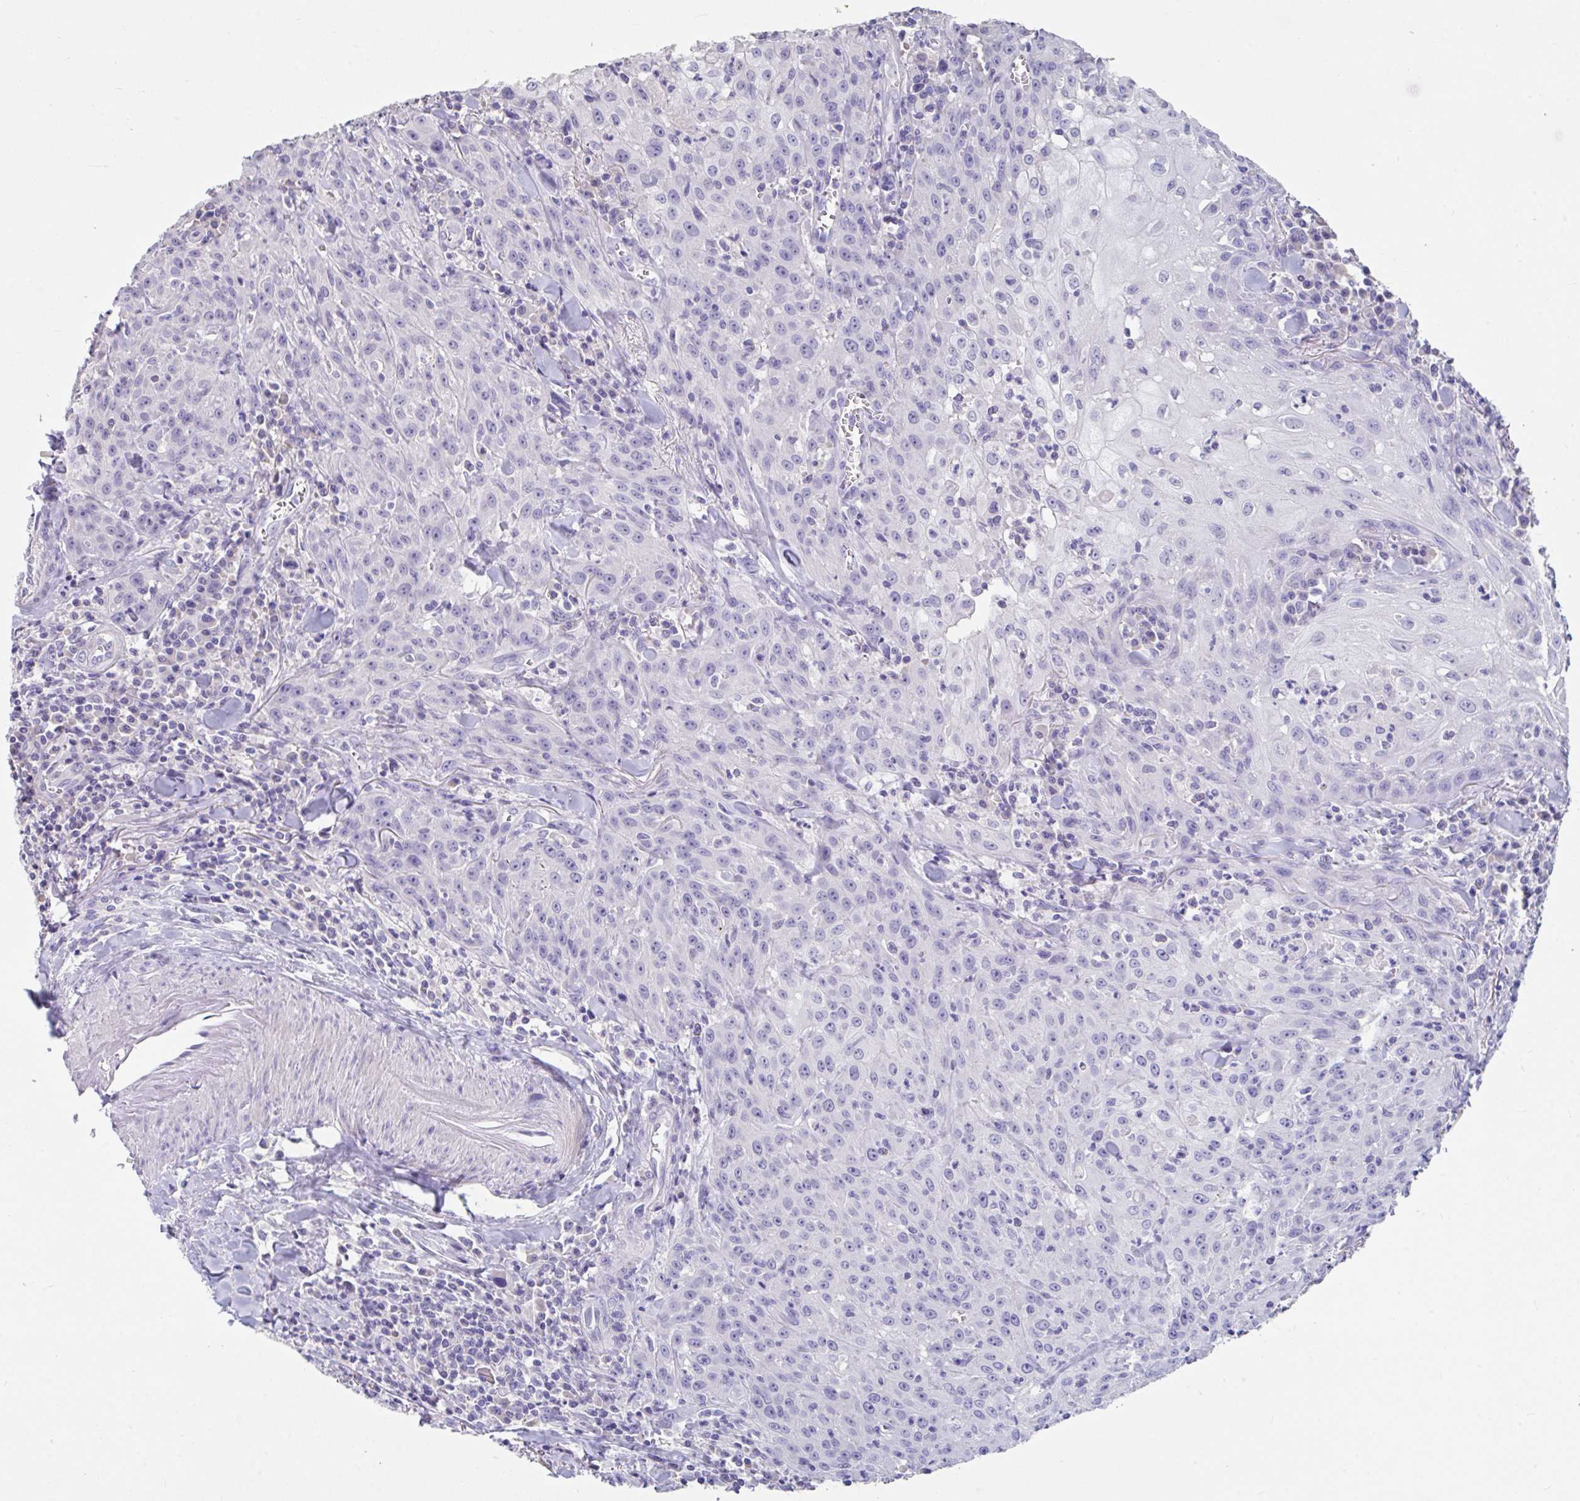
{"staining": {"intensity": "negative", "quantity": "none", "location": "none"}, "tissue": "head and neck cancer", "cell_type": "Tumor cells", "image_type": "cancer", "snomed": [{"axis": "morphology", "description": "Normal tissue, NOS"}, {"axis": "morphology", "description": "Squamous cell carcinoma, NOS"}, {"axis": "topography", "description": "Oral tissue"}, {"axis": "topography", "description": "Head-Neck"}], "caption": "Immunohistochemistry photomicrograph of human head and neck cancer stained for a protein (brown), which displays no staining in tumor cells.", "gene": "SLC44A4", "patient": {"sex": "female", "age": 70}}